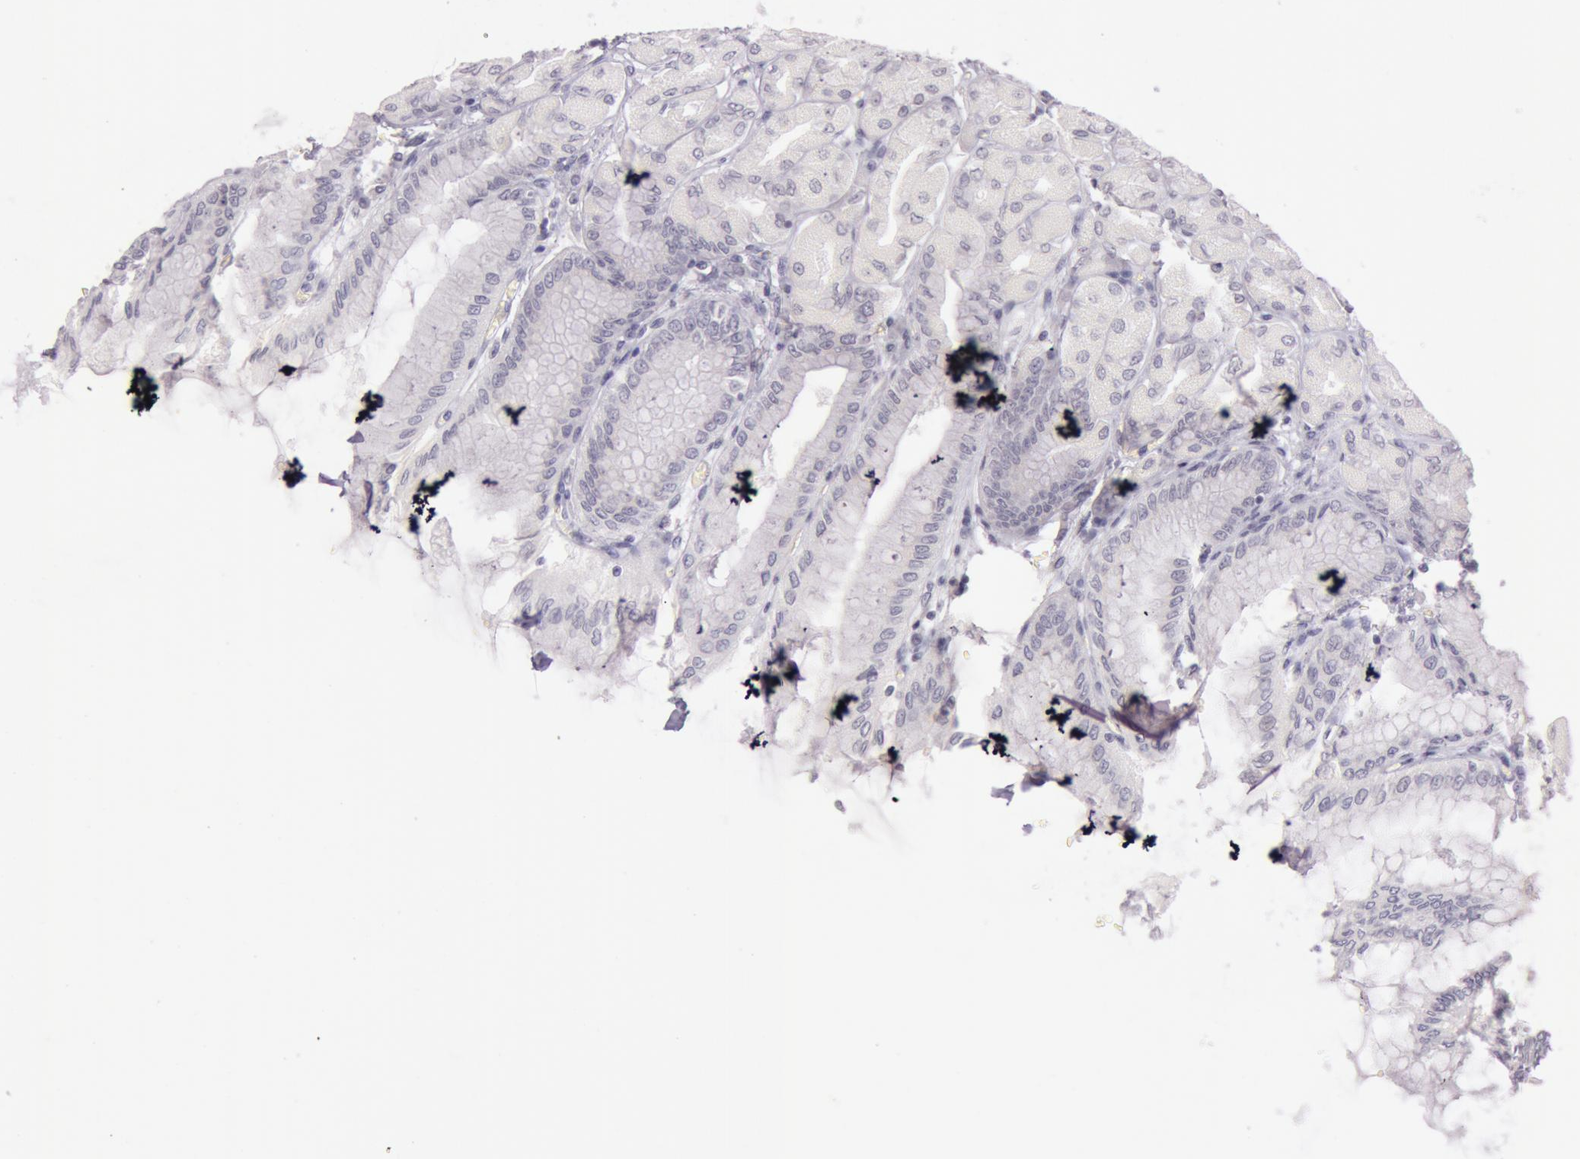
{"staining": {"intensity": "negative", "quantity": "none", "location": "none"}, "tissue": "stomach", "cell_type": "Glandular cells", "image_type": "normal", "snomed": [{"axis": "morphology", "description": "Normal tissue, NOS"}, {"axis": "topography", "description": "Stomach, upper"}], "caption": "Photomicrograph shows no significant protein positivity in glandular cells of unremarkable stomach.", "gene": "RBMY1A1", "patient": {"sex": "female", "age": 56}}